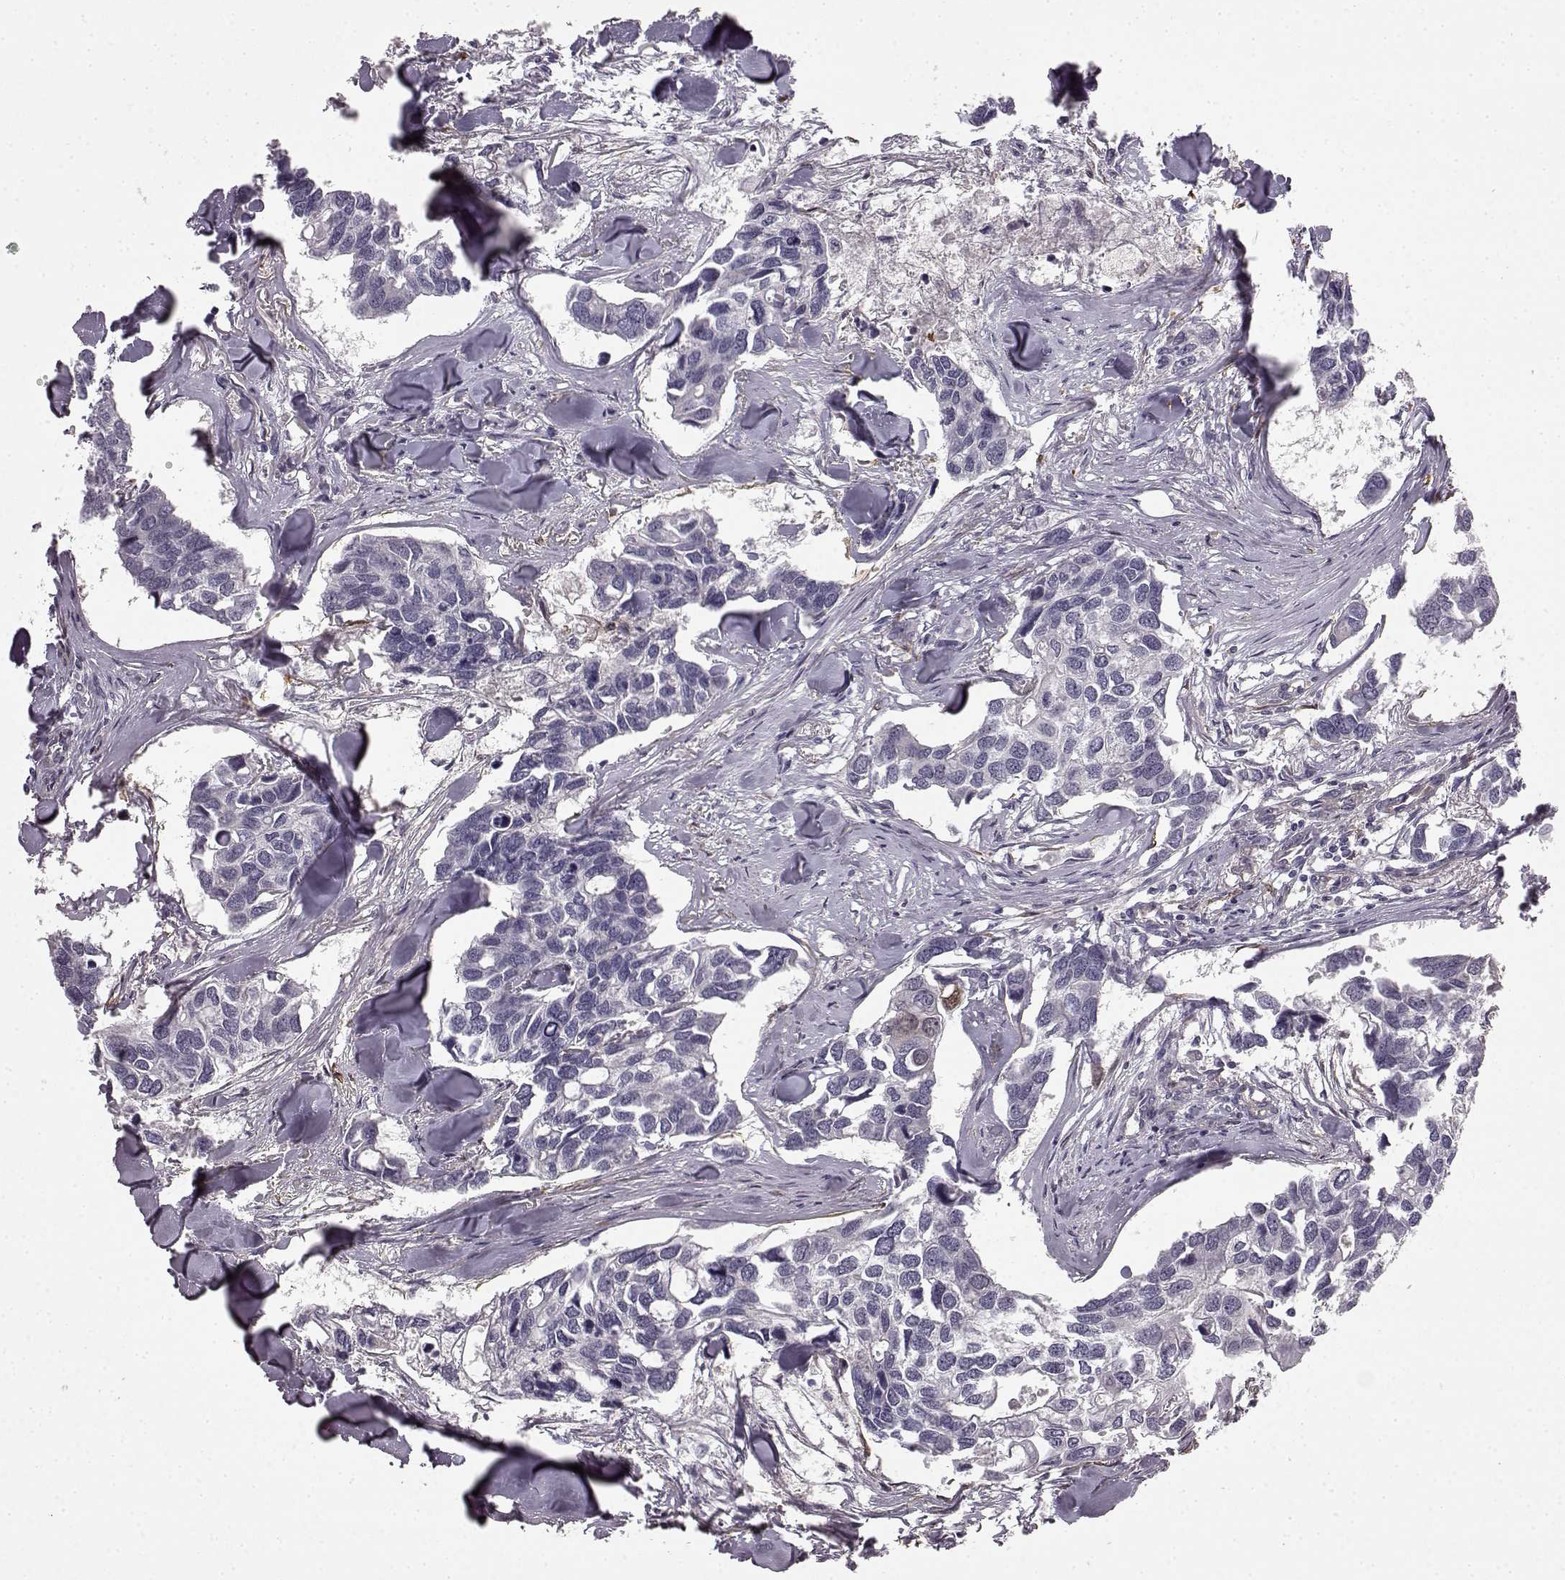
{"staining": {"intensity": "negative", "quantity": "none", "location": "none"}, "tissue": "breast cancer", "cell_type": "Tumor cells", "image_type": "cancer", "snomed": [{"axis": "morphology", "description": "Duct carcinoma"}, {"axis": "topography", "description": "Breast"}], "caption": "Tumor cells show no significant protein positivity in invasive ductal carcinoma (breast).", "gene": "KRT85", "patient": {"sex": "female", "age": 83}}